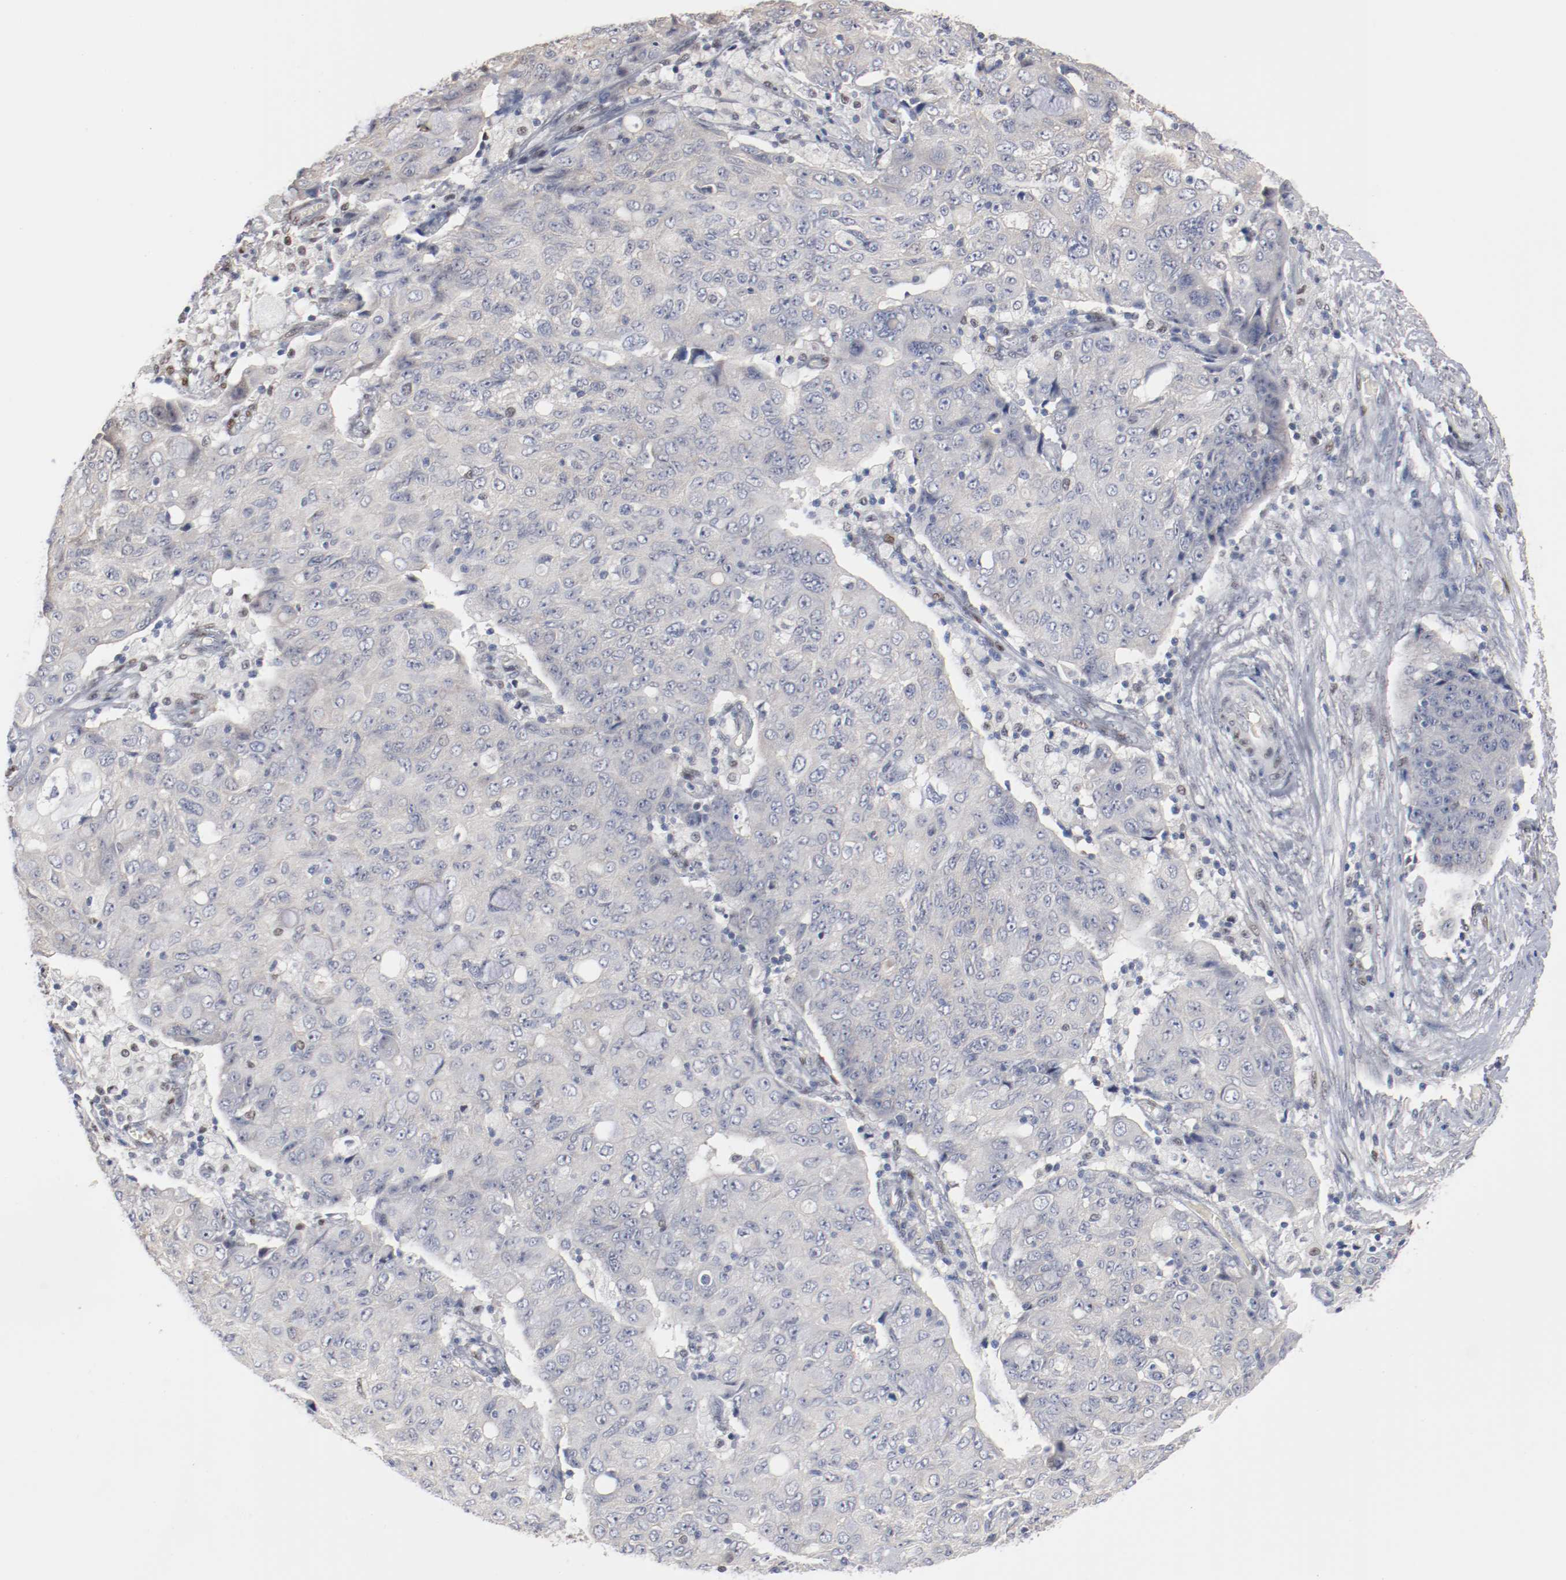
{"staining": {"intensity": "negative", "quantity": "none", "location": "none"}, "tissue": "ovarian cancer", "cell_type": "Tumor cells", "image_type": "cancer", "snomed": [{"axis": "morphology", "description": "Carcinoma, endometroid"}, {"axis": "topography", "description": "Ovary"}], "caption": "High magnification brightfield microscopy of ovarian endometroid carcinoma stained with DAB (brown) and counterstained with hematoxylin (blue): tumor cells show no significant positivity. The staining was performed using DAB to visualize the protein expression in brown, while the nuclei were stained in blue with hematoxylin (Magnification: 20x).", "gene": "ZEB2", "patient": {"sex": "female", "age": 42}}